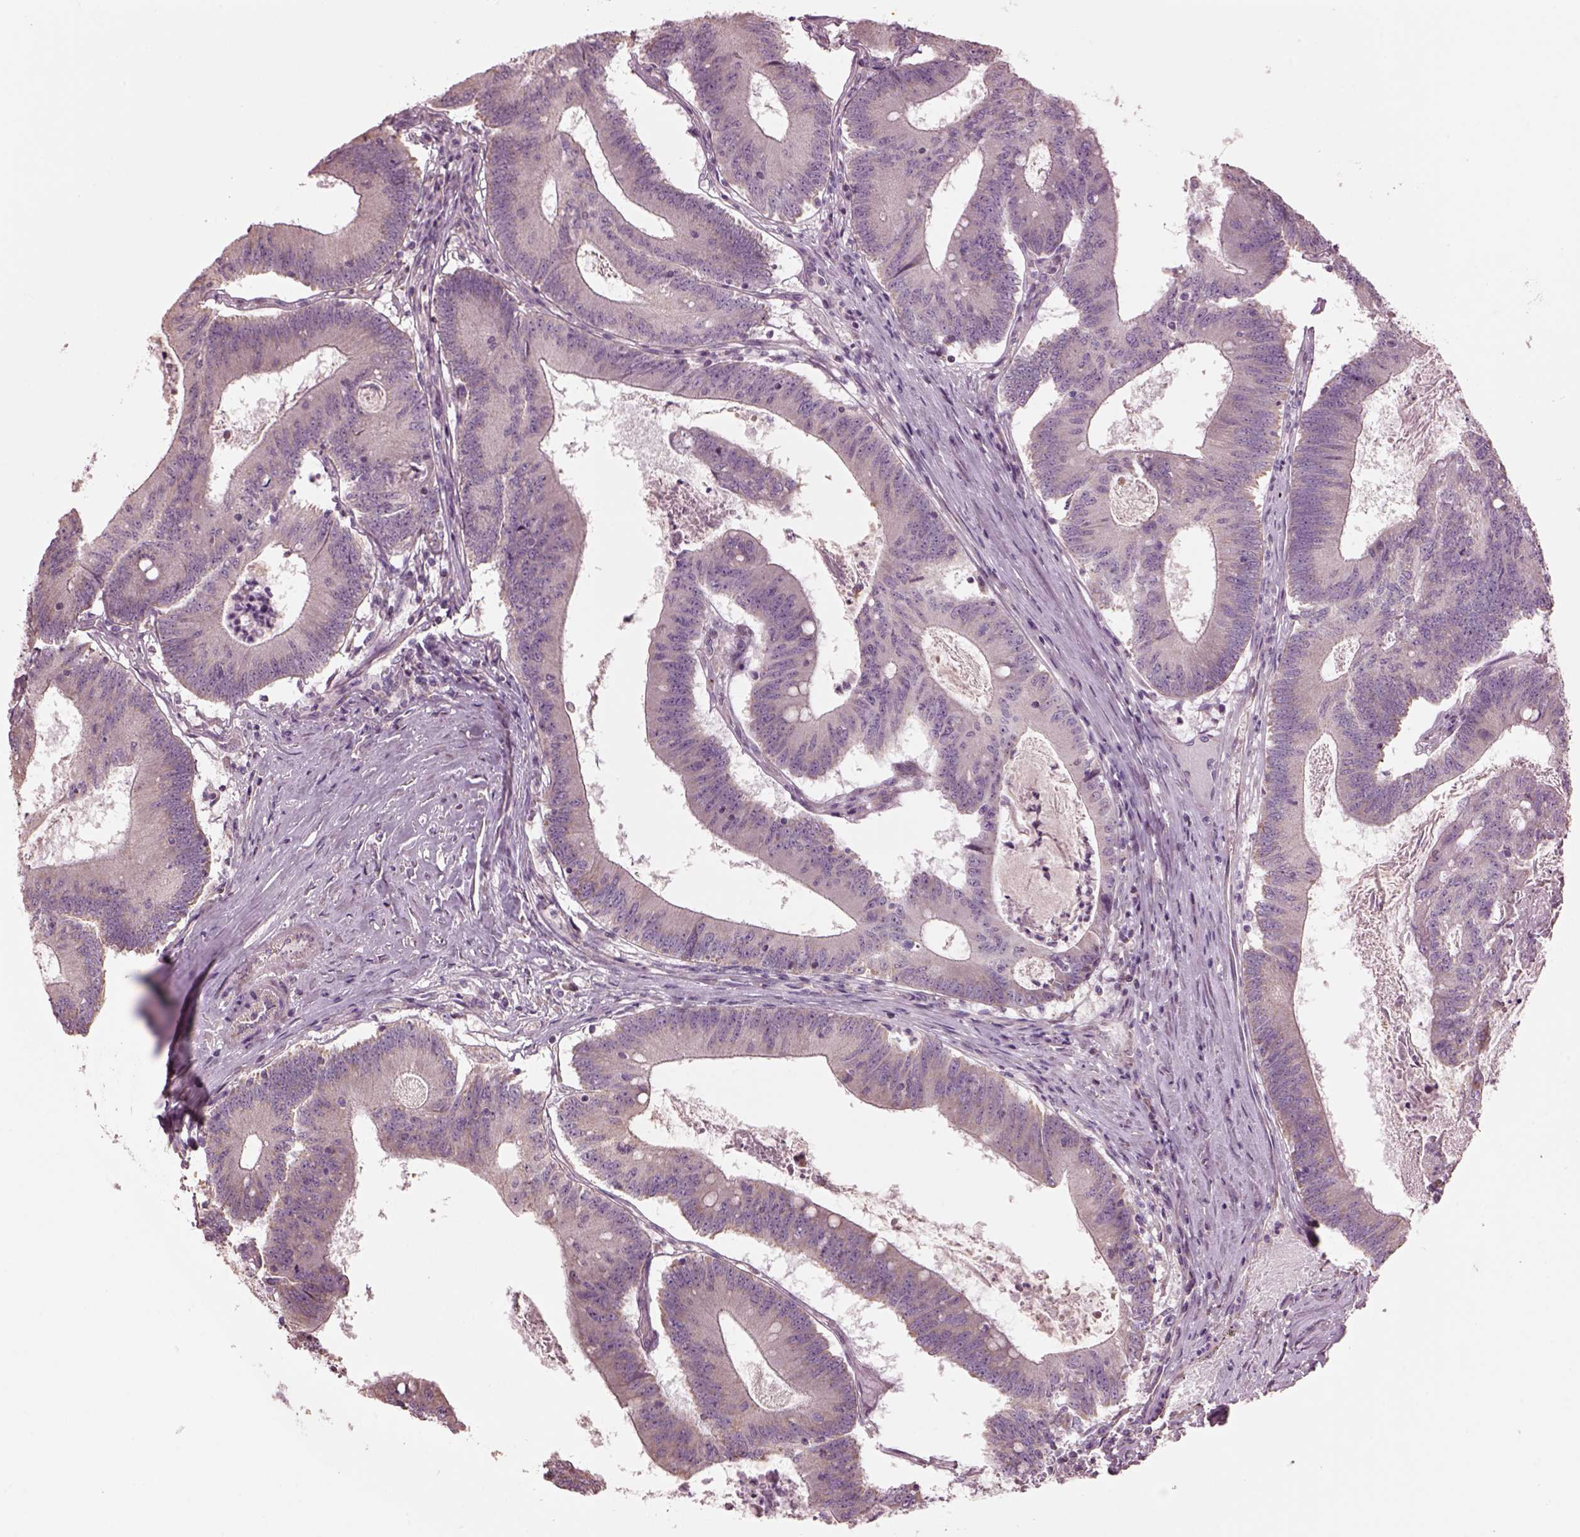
{"staining": {"intensity": "negative", "quantity": "none", "location": "none"}, "tissue": "colorectal cancer", "cell_type": "Tumor cells", "image_type": "cancer", "snomed": [{"axis": "morphology", "description": "Adenocarcinoma, NOS"}, {"axis": "topography", "description": "Colon"}], "caption": "The photomicrograph reveals no staining of tumor cells in colorectal cancer (adenocarcinoma). (DAB (3,3'-diaminobenzidine) immunohistochemistry (IHC), high magnification).", "gene": "SPATA7", "patient": {"sex": "female", "age": 70}}